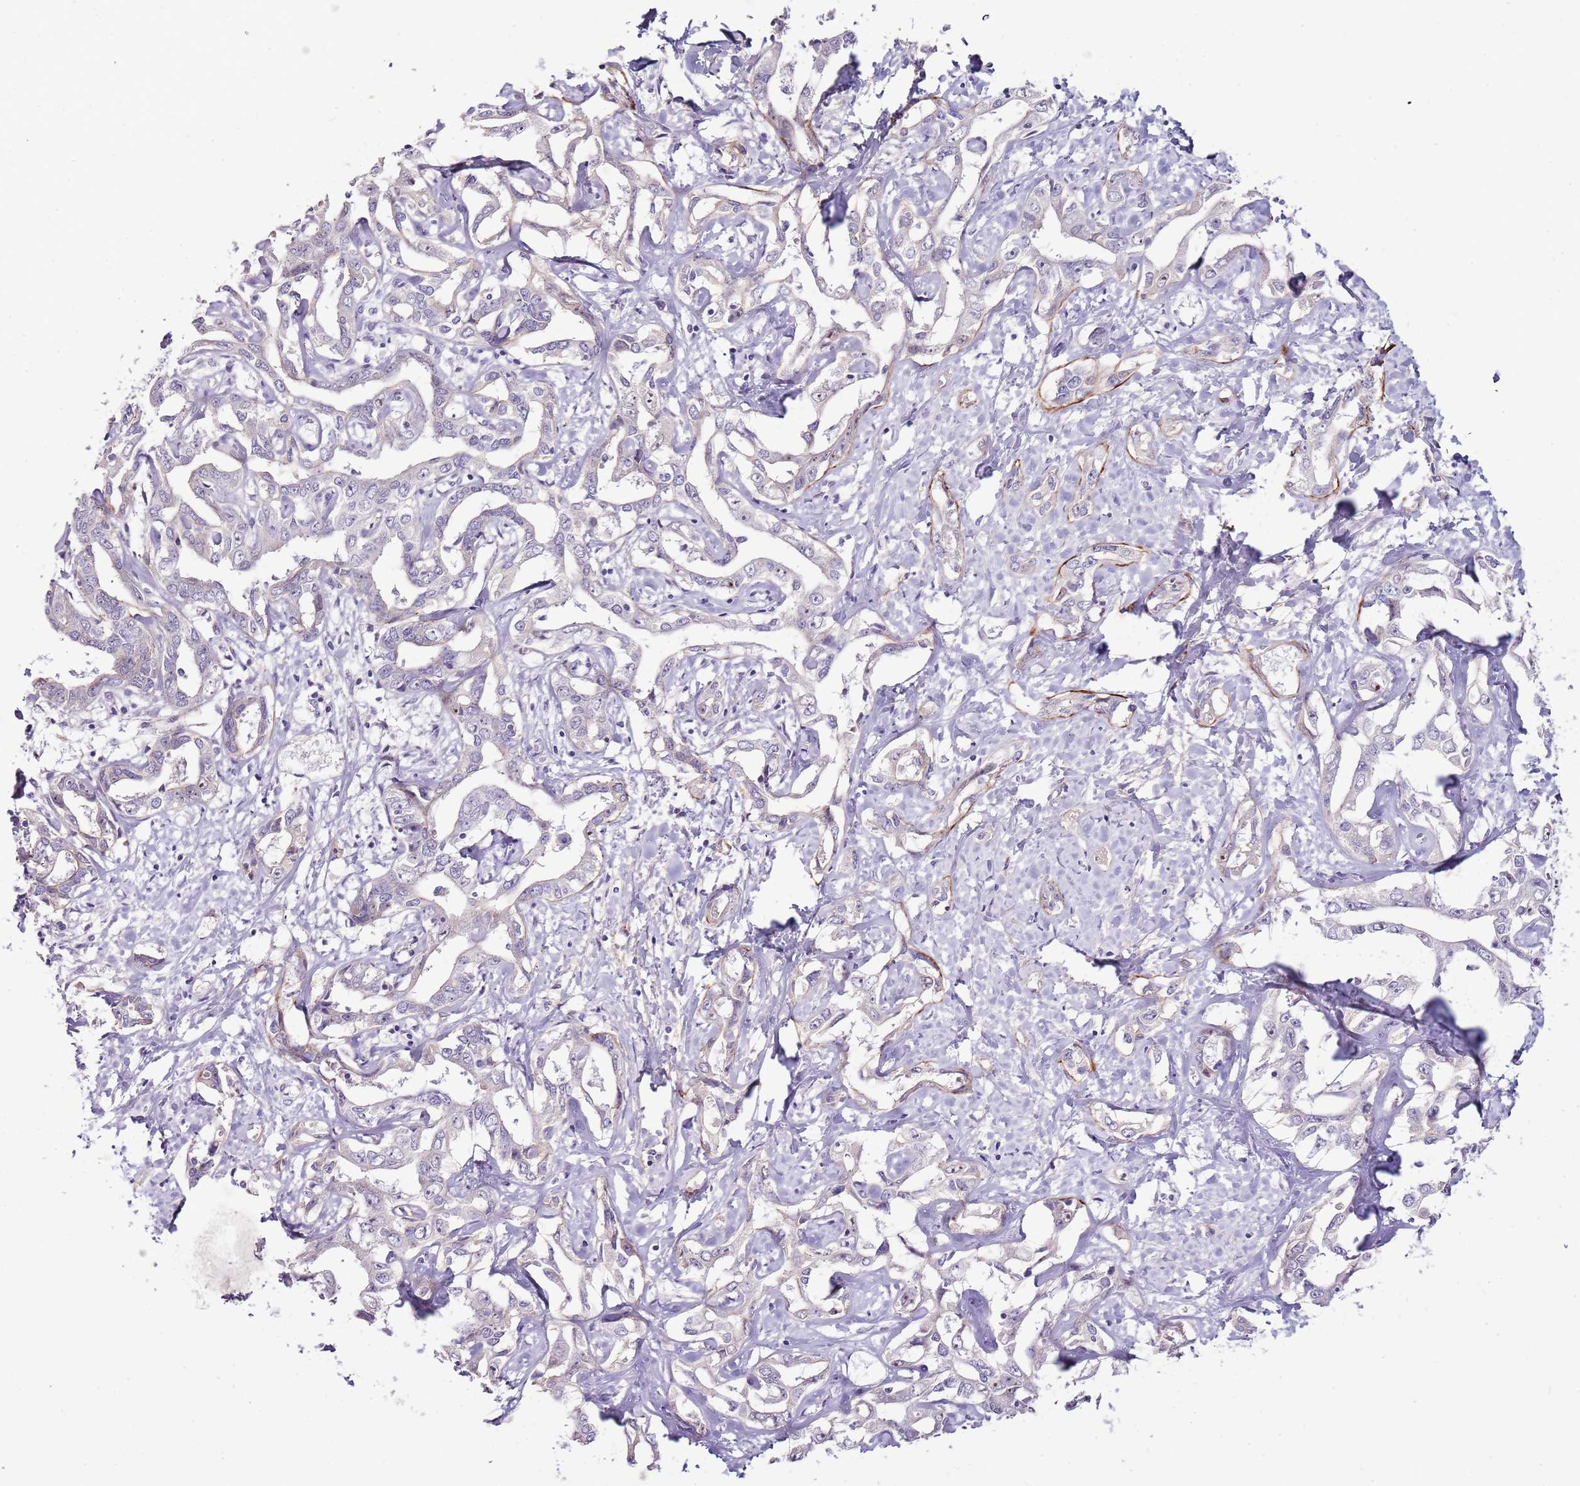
{"staining": {"intensity": "negative", "quantity": "none", "location": "none"}, "tissue": "liver cancer", "cell_type": "Tumor cells", "image_type": "cancer", "snomed": [{"axis": "morphology", "description": "Cholangiocarcinoma"}, {"axis": "topography", "description": "Liver"}], "caption": "IHC image of neoplastic tissue: liver cholangiocarcinoma stained with DAB (3,3'-diaminobenzidine) shows no significant protein positivity in tumor cells.", "gene": "NKX2-3", "patient": {"sex": "male", "age": 59}}